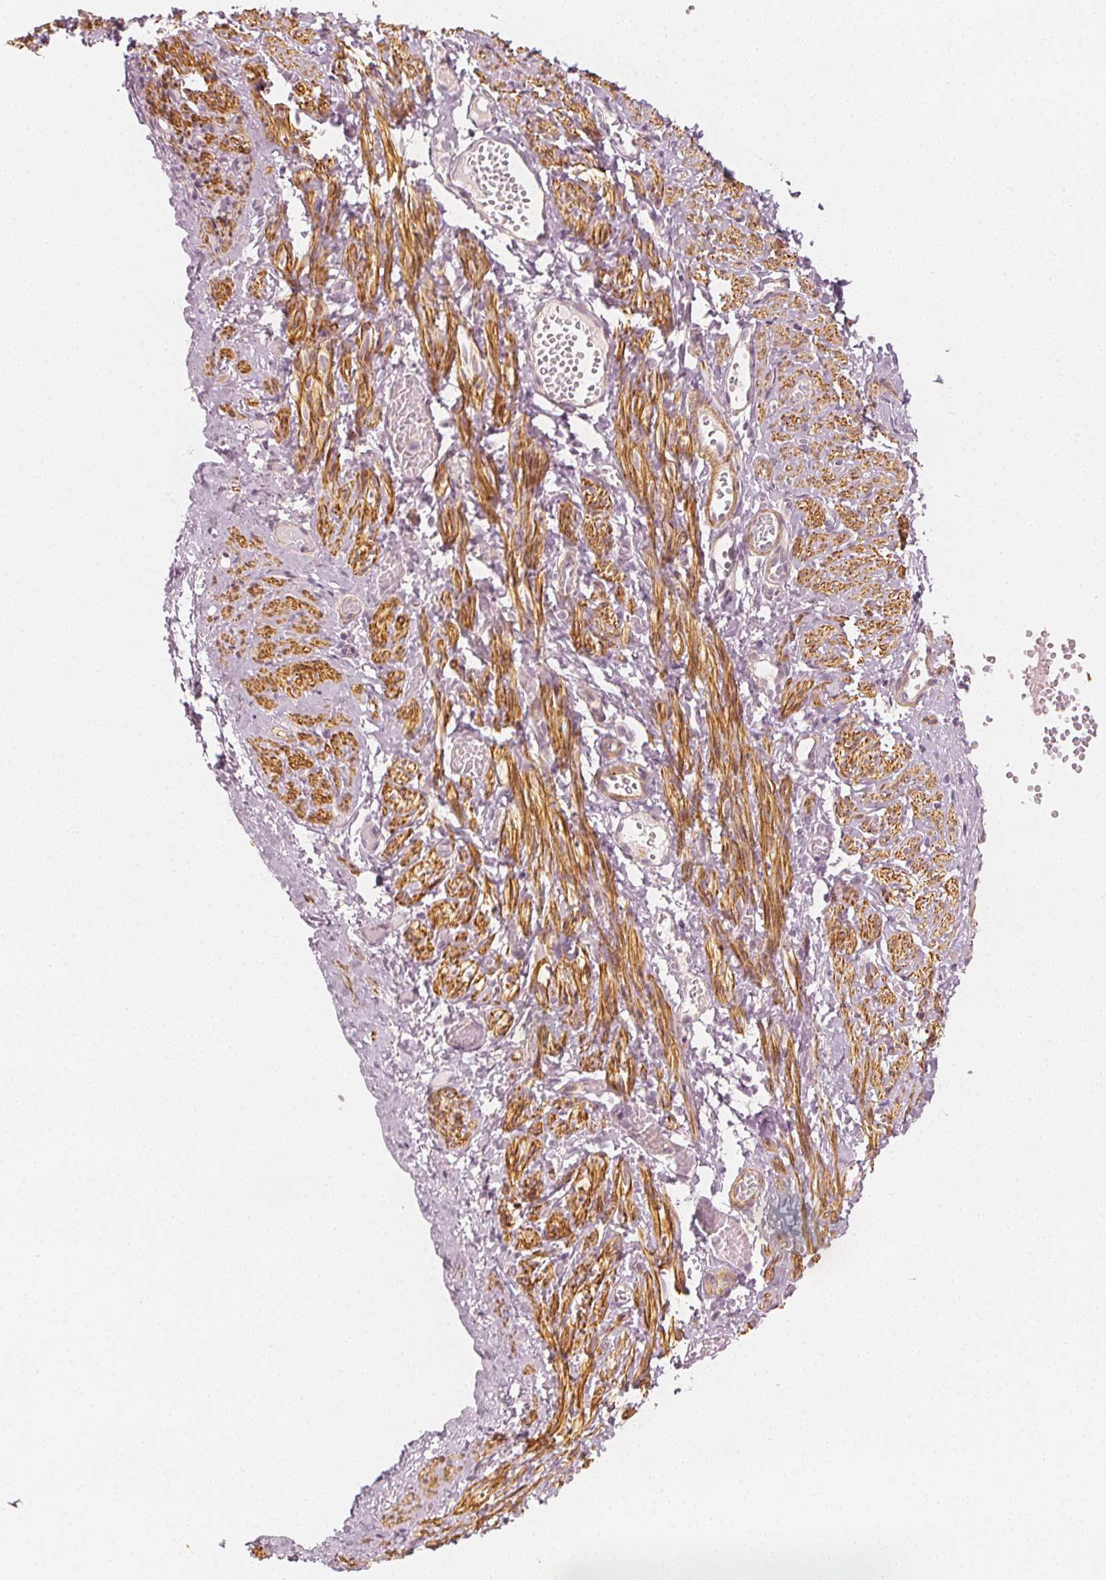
{"staining": {"intensity": "moderate", "quantity": ">75%", "location": "cytoplasmic/membranous"}, "tissue": "smooth muscle", "cell_type": "Smooth muscle cells", "image_type": "normal", "snomed": [{"axis": "morphology", "description": "Normal tissue, NOS"}, {"axis": "topography", "description": "Smooth muscle"}], "caption": "A photomicrograph showing moderate cytoplasmic/membranous positivity in approximately >75% of smooth muscle cells in unremarkable smooth muscle, as visualized by brown immunohistochemical staining.", "gene": "ARHGAP26", "patient": {"sex": "female", "age": 65}}